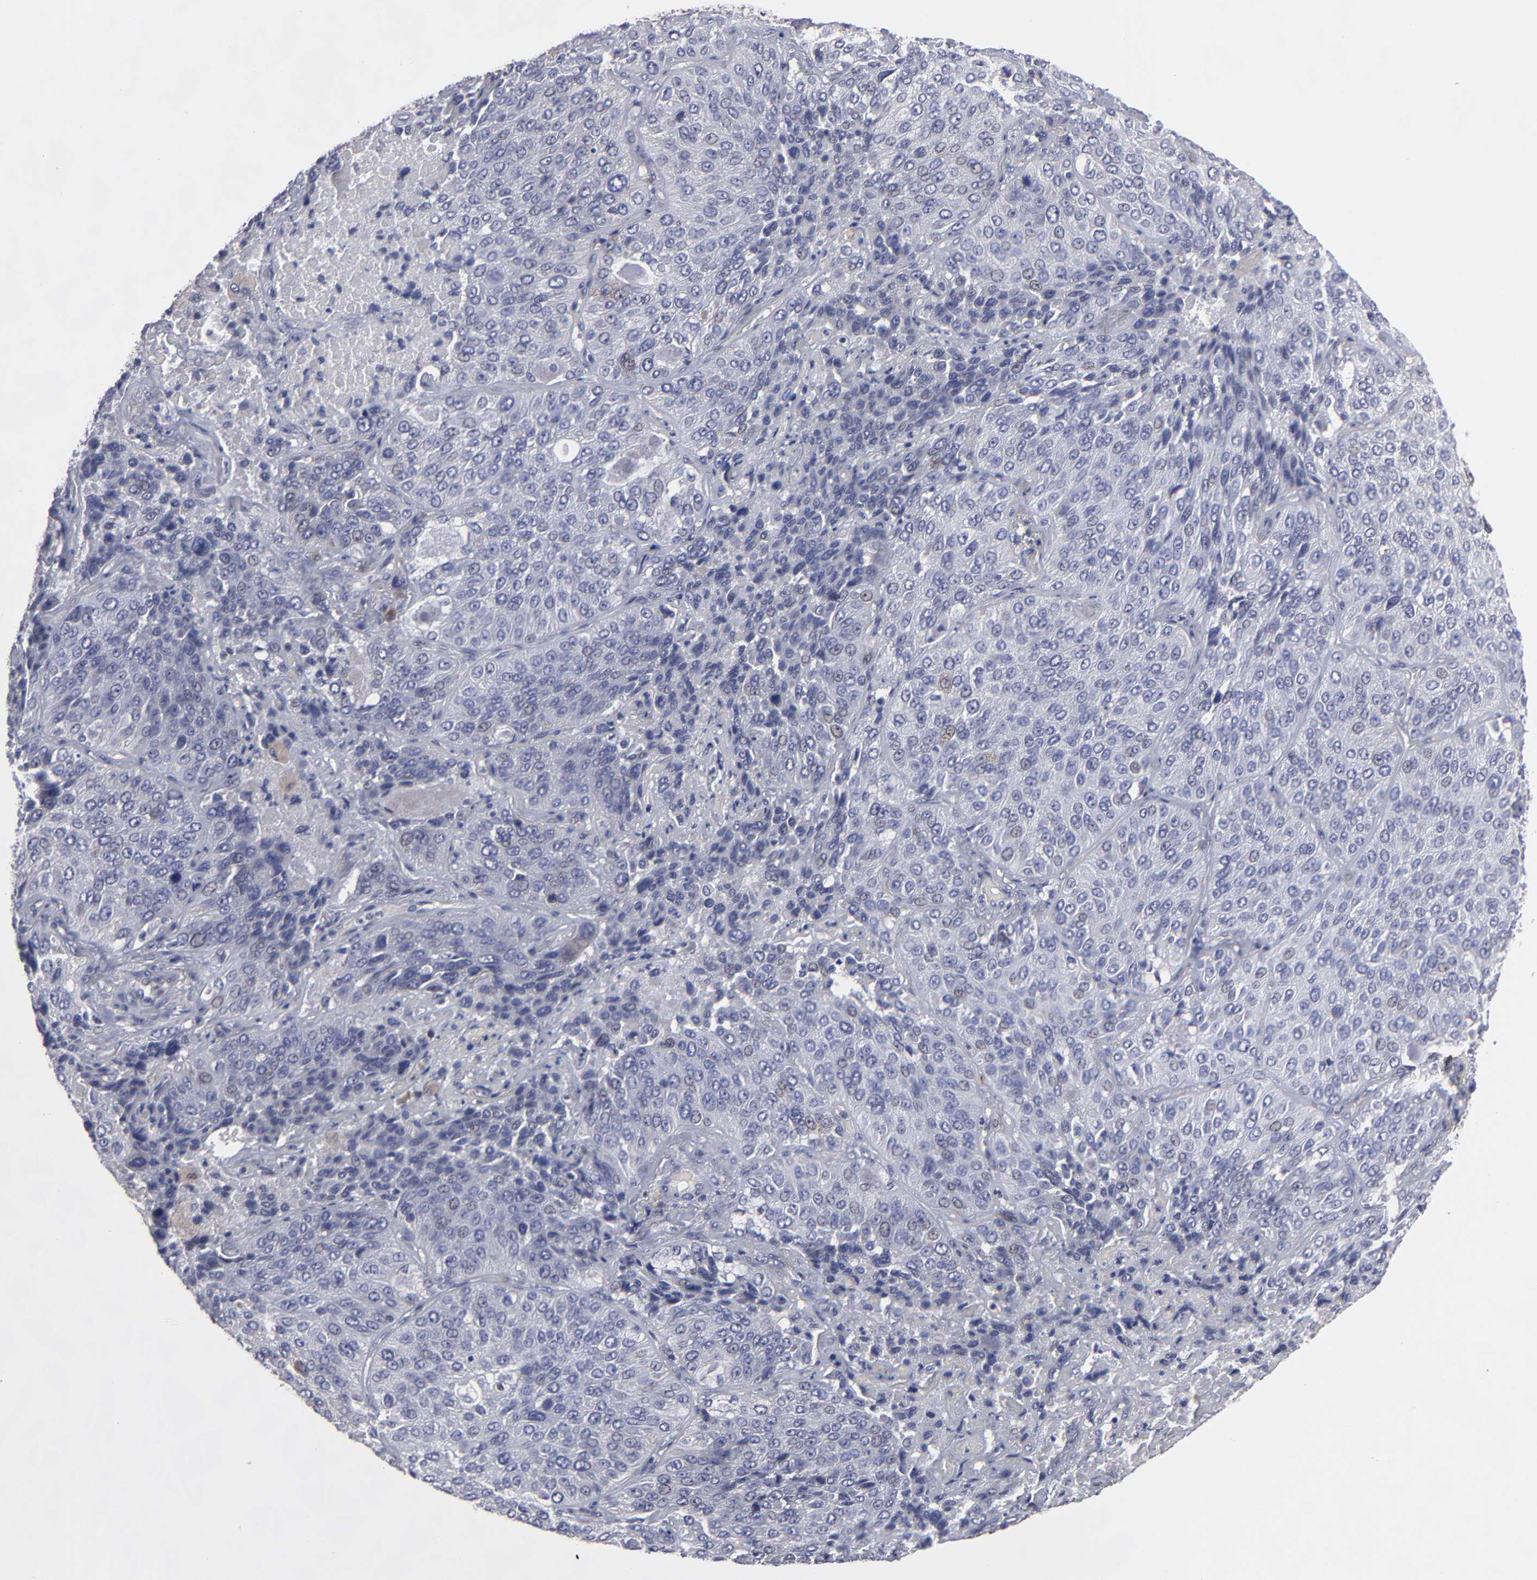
{"staining": {"intensity": "weak", "quantity": "<25%", "location": "cytoplasmic/membranous,nuclear"}, "tissue": "lung cancer", "cell_type": "Tumor cells", "image_type": "cancer", "snomed": [{"axis": "morphology", "description": "Squamous cell carcinoma, NOS"}, {"axis": "topography", "description": "Lung"}], "caption": "Tumor cells show no significant protein expression in lung squamous cell carcinoma.", "gene": "CEP97", "patient": {"sex": "male", "age": 54}}